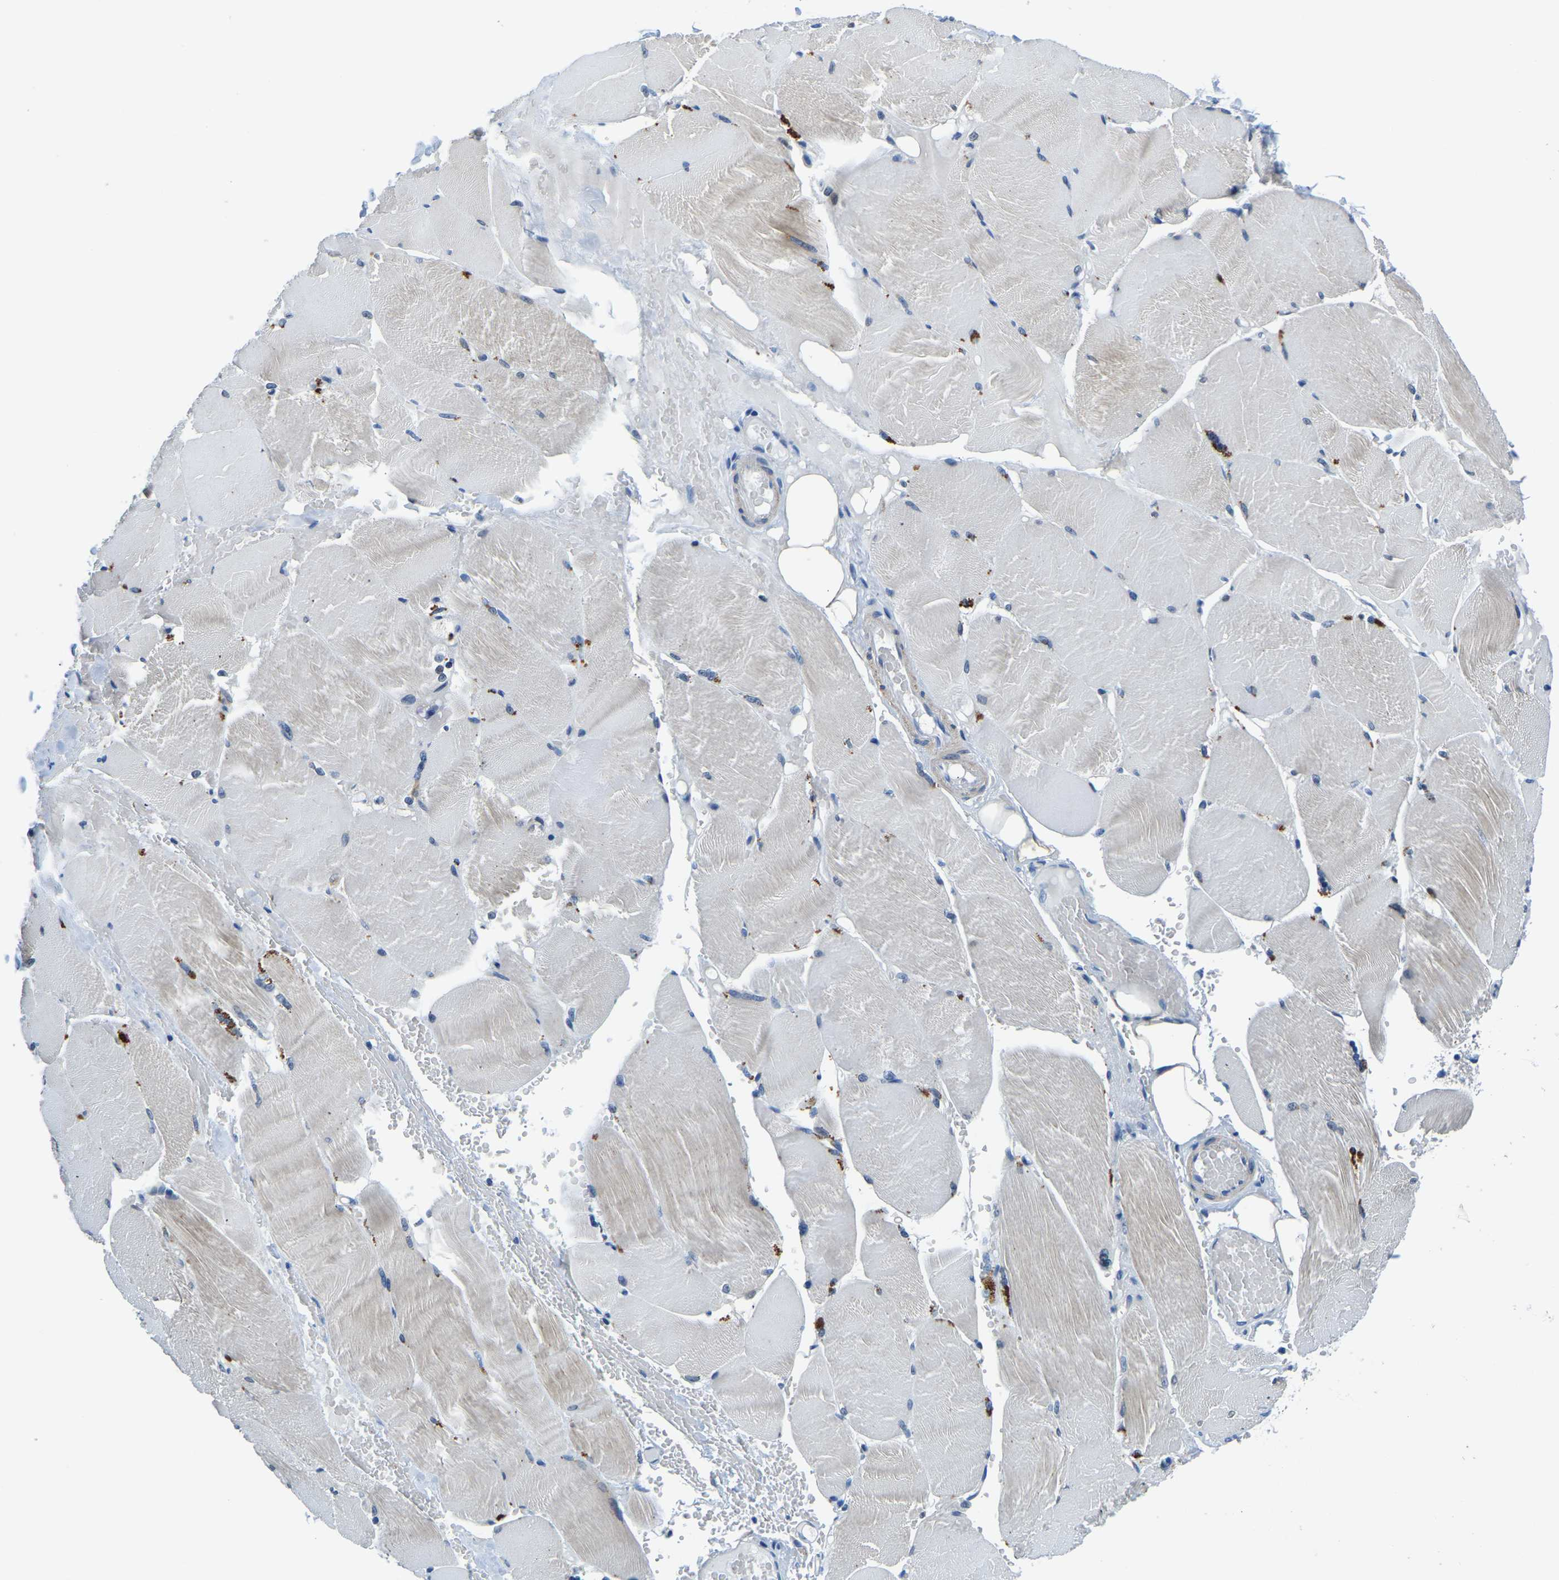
{"staining": {"intensity": "weak", "quantity": "<25%", "location": "cytoplasmic/membranous"}, "tissue": "skeletal muscle", "cell_type": "Myocytes", "image_type": "normal", "snomed": [{"axis": "morphology", "description": "Normal tissue, NOS"}, {"axis": "topography", "description": "Skin"}, {"axis": "topography", "description": "Skeletal muscle"}], "caption": "This is an immunohistochemistry micrograph of unremarkable skeletal muscle. There is no staining in myocytes.", "gene": "LIAS", "patient": {"sex": "male", "age": 83}}